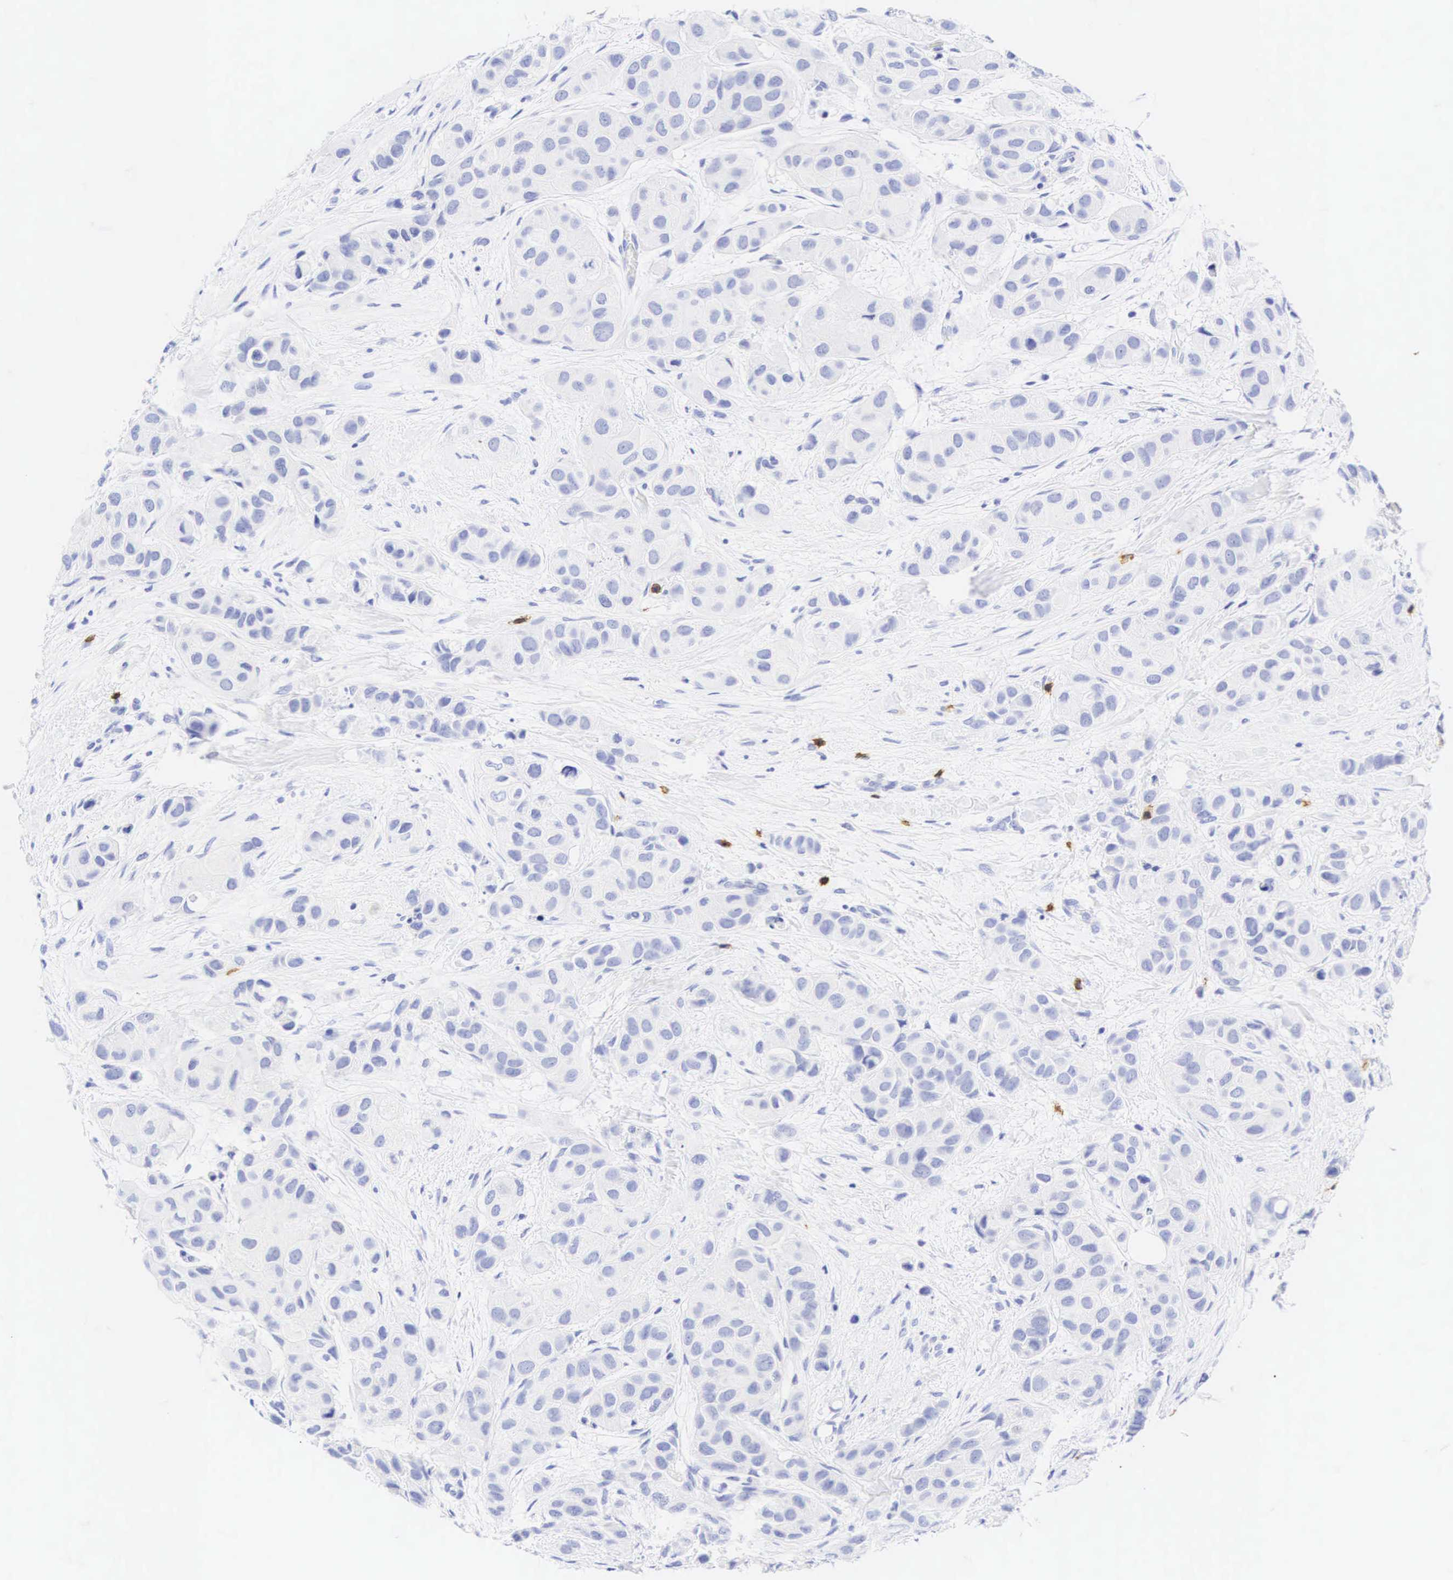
{"staining": {"intensity": "negative", "quantity": "none", "location": "none"}, "tissue": "breast cancer", "cell_type": "Tumor cells", "image_type": "cancer", "snomed": [{"axis": "morphology", "description": "Duct carcinoma"}, {"axis": "topography", "description": "Breast"}], "caption": "This is an immunohistochemistry (IHC) micrograph of invasive ductal carcinoma (breast). There is no positivity in tumor cells.", "gene": "CD8A", "patient": {"sex": "female", "age": 68}}